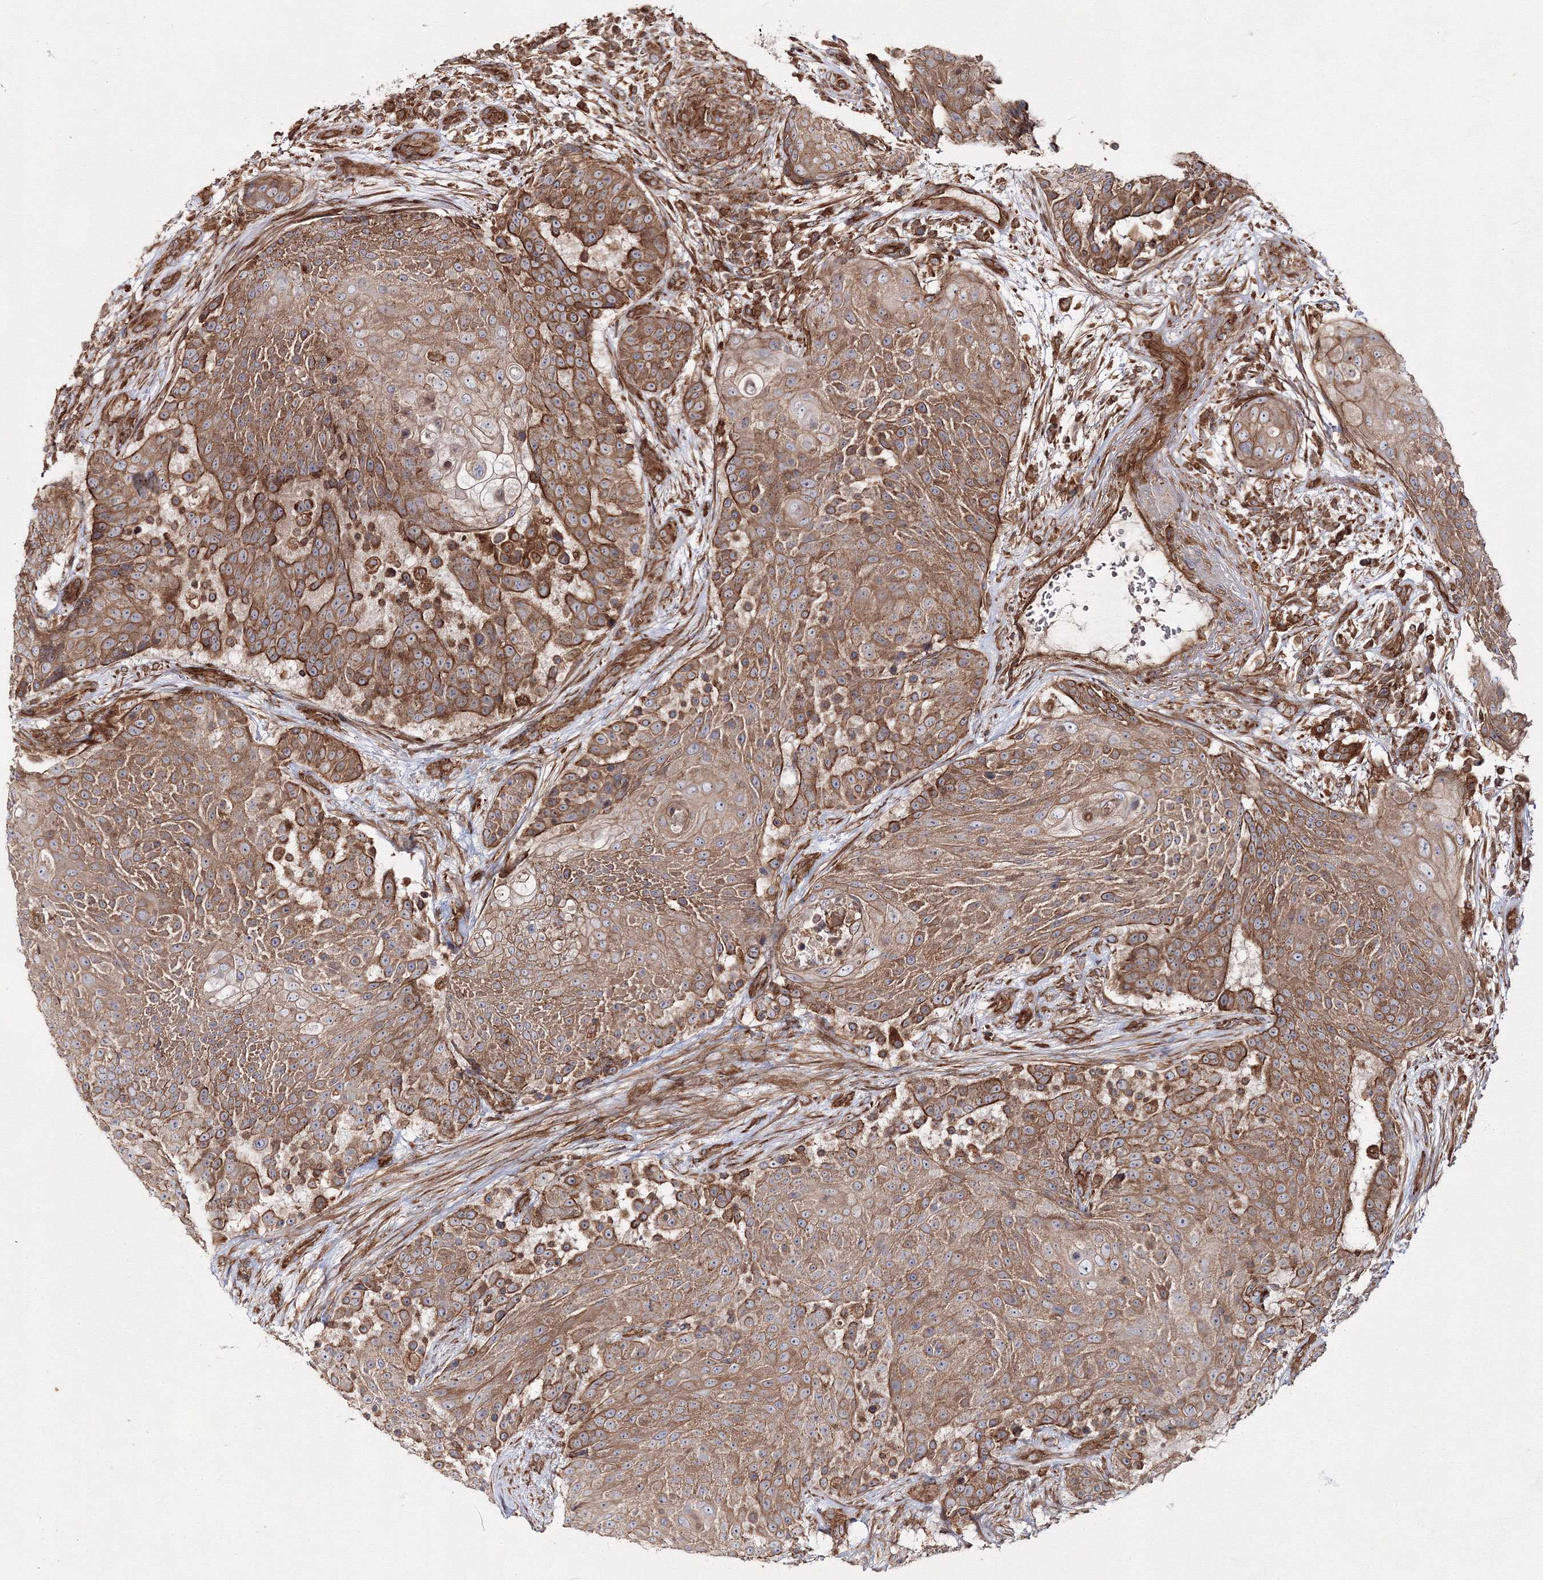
{"staining": {"intensity": "moderate", "quantity": ">75%", "location": "cytoplasmic/membranous"}, "tissue": "urothelial cancer", "cell_type": "Tumor cells", "image_type": "cancer", "snomed": [{"axis": "morphology", "description": "Urothelial carcinoma, High grade"}, {"axis": "topography", "description": "Urinary bladder"}], "caption": "An image showing moderate cytoplasmic/membranous positivity in approximately >75% of tumor cells in high-grade urothelial carcinoma, as visualized by brown immunohistochemical staining.", "gene": "EXOC6", "patient": {"sex": "female", "age": 63}}